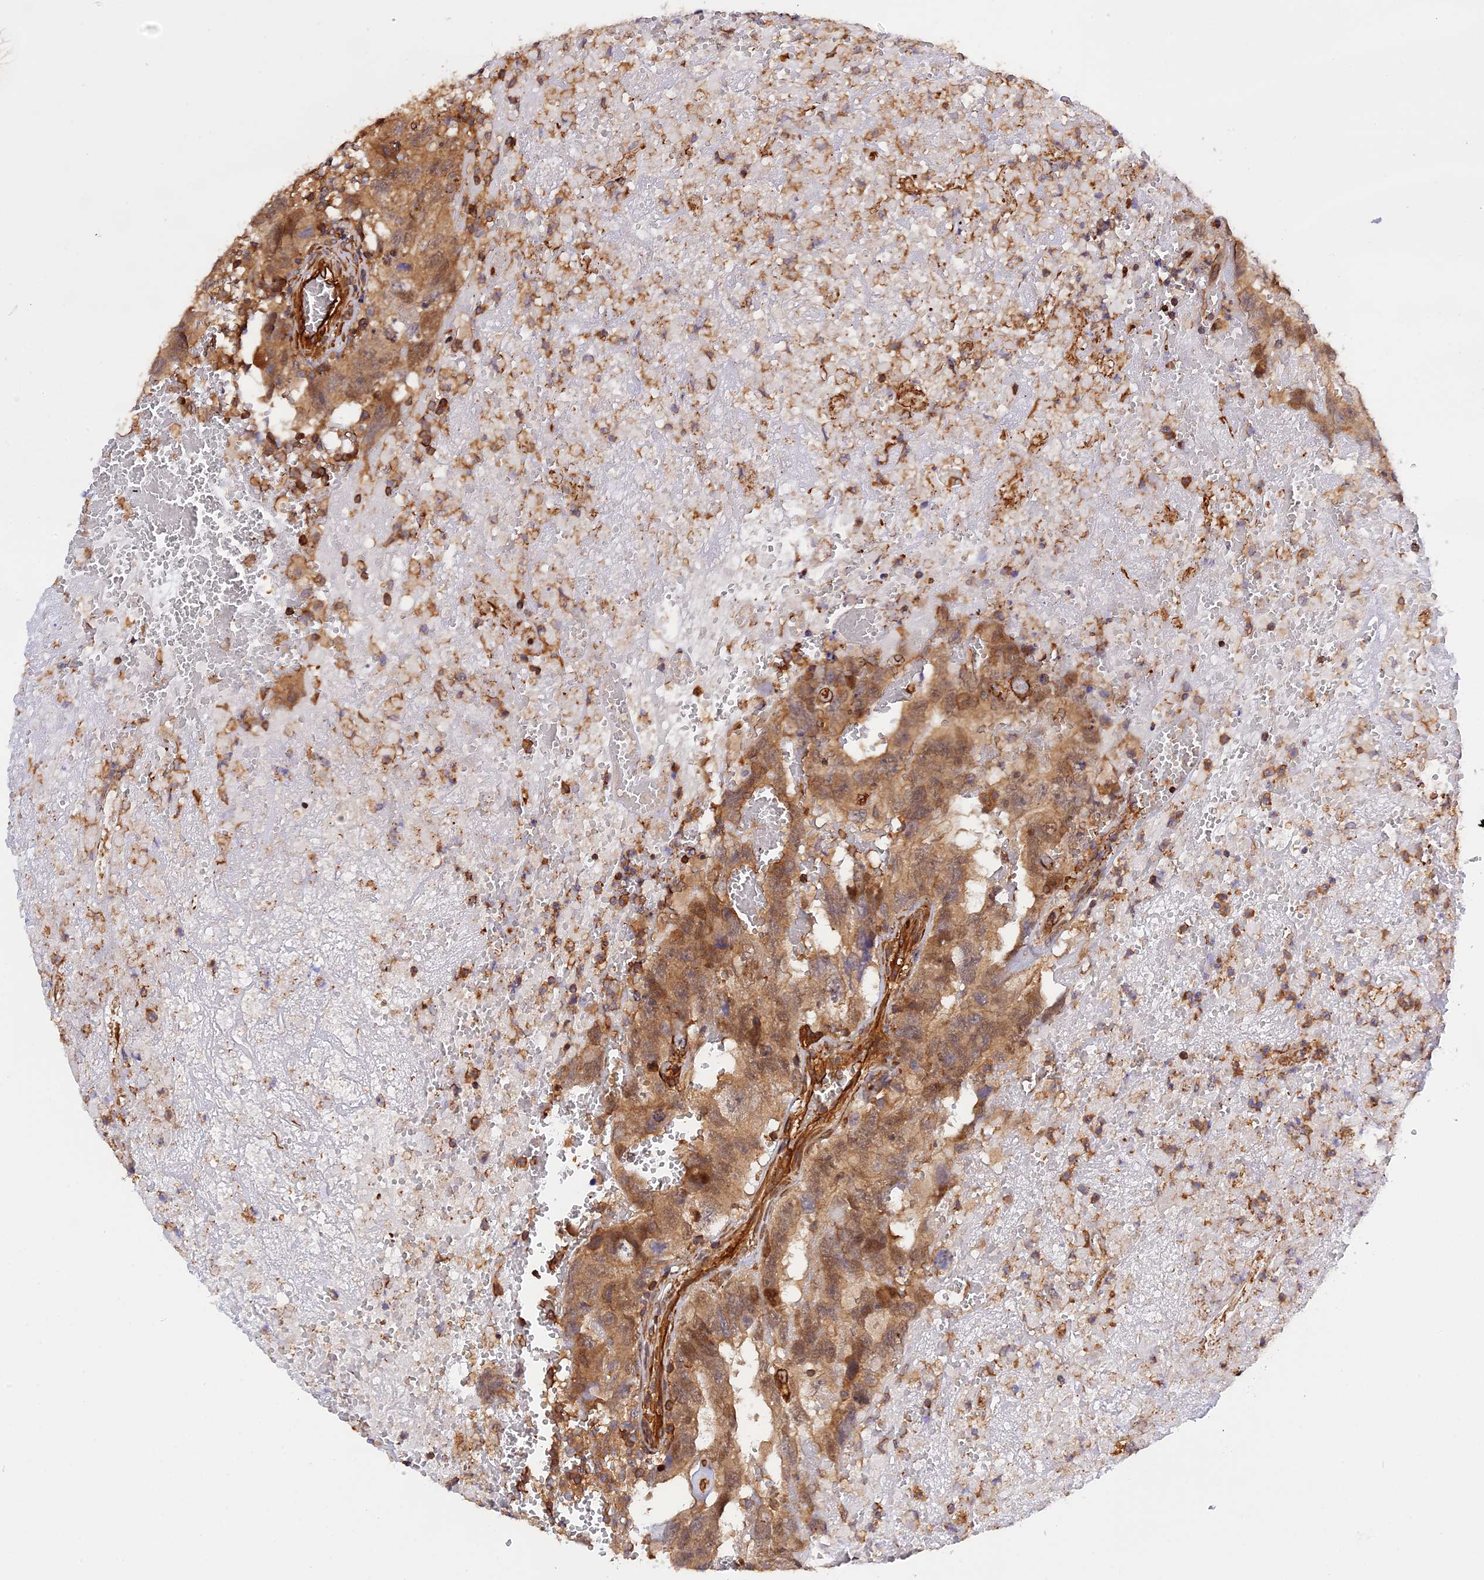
{"staining": {"intensity": "moderate", "quantity": ">75%", "location": "cytoplasmic/membranous,nuclear"}, "tissue": "testis cancer", "cell_type": "Tumor cells", "image_type": "cancer", "snomed": [{"axis": "morphology", "description": "Carcinoma, Embryonal, NOS"}, {"axis": "topography", "description": "Testis"}], "caption": "Immunohistochemical staining of human testis cancer (embryonal carcinoma) demonstrates medium levels of moderate cytoplasmic/membranous and nuclear staining in about >75% of tumor cells.", "gene": "C5orf22", "patient": {"sex": "male", "age": 45}}